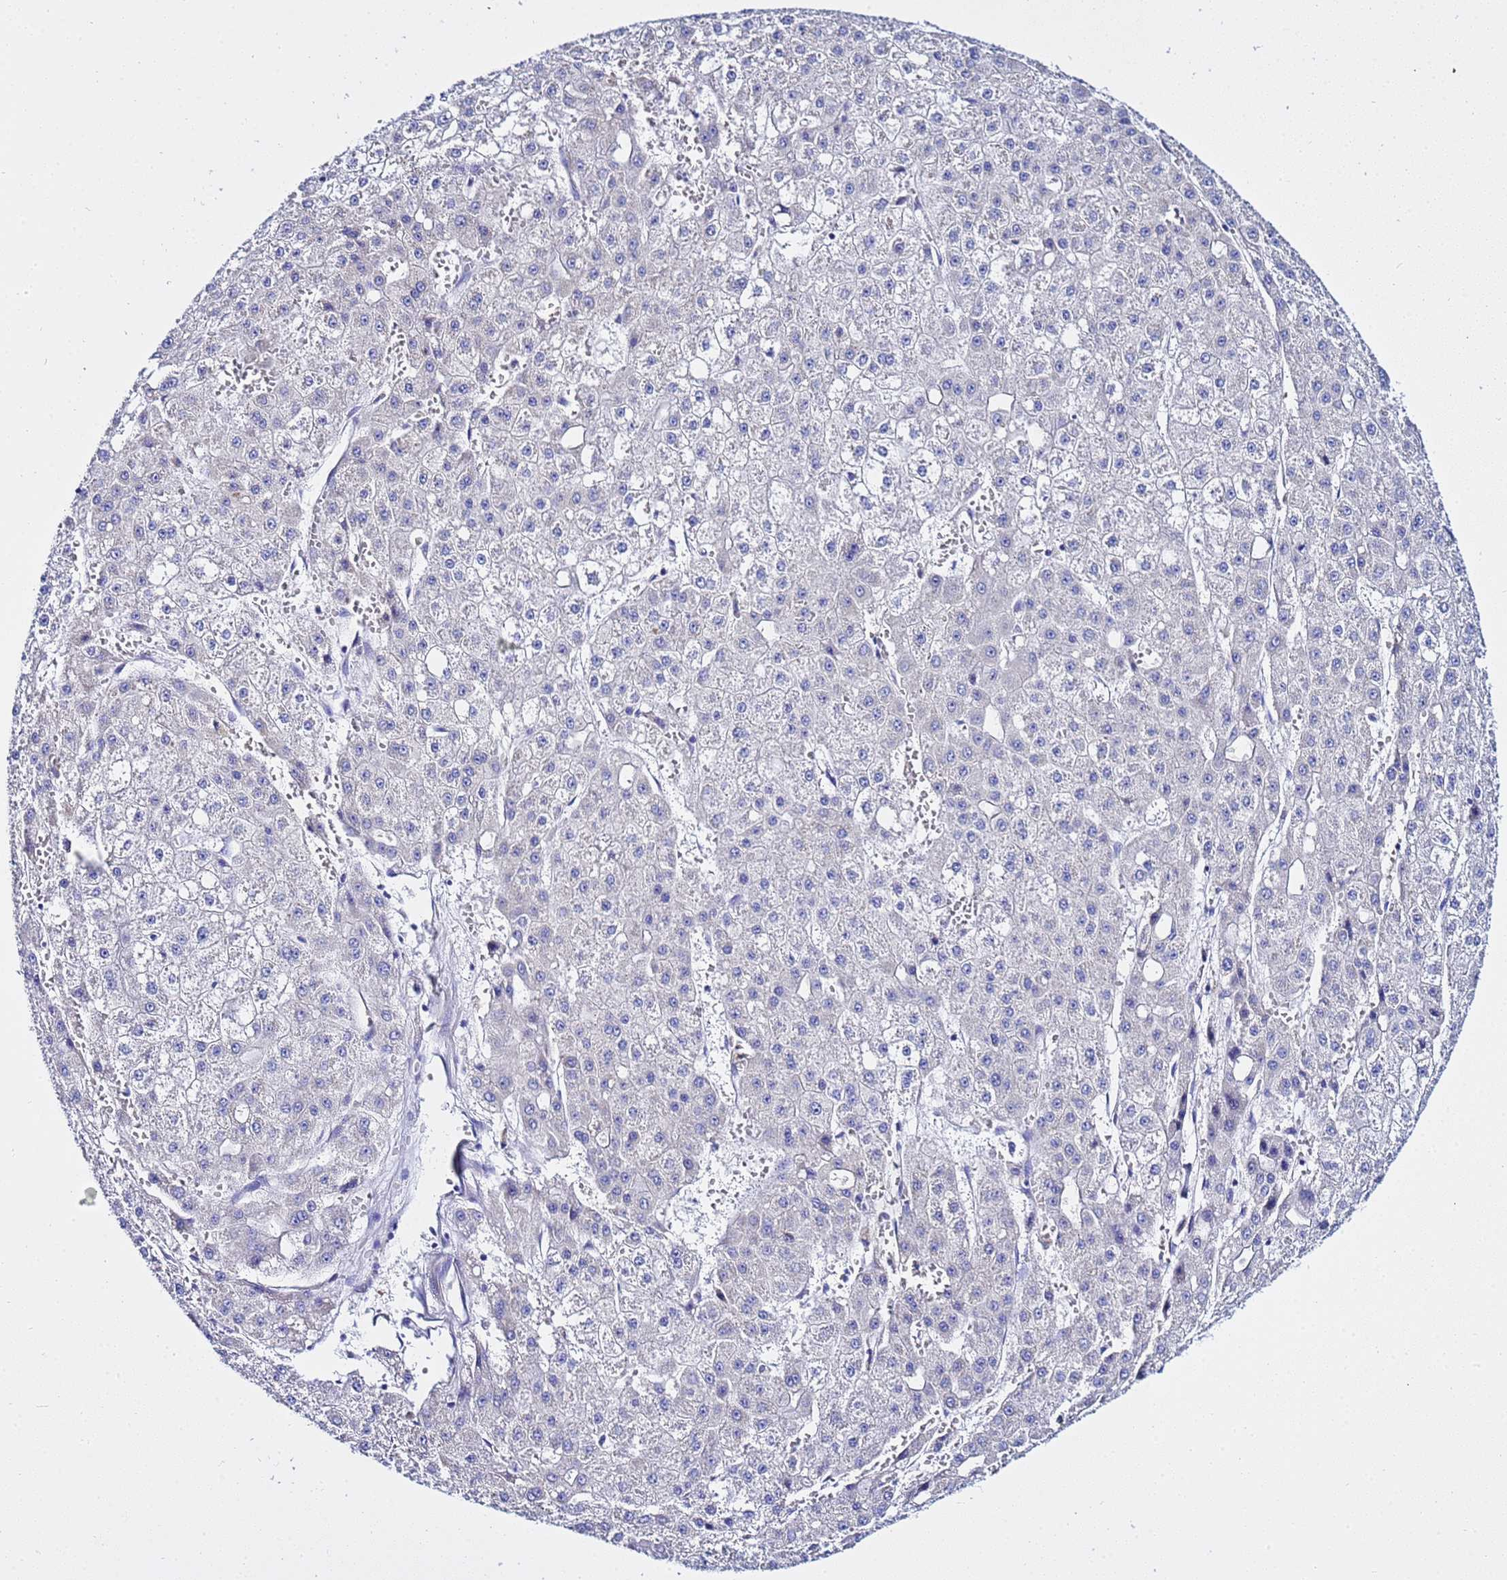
{"staining": {"intensity": "negative", "quantity": "none", "location": "none"}, "tissue": "liver cancer", "cell_type": "Tumor cells", "image_type": "cancer", "snomed": [{"axis": "morphology", "description": "Carcinoma, Hepatocellular, NOS"}, {"axis": "topography", "description": "Liver"}], "caption": "Liver hepatocellular carcinoma stained for a protein using immunohistochemistry (IHC) shows no staining tumor cells.", "gene": "USP18", "patient": {"sex": "male", "age": 47}}